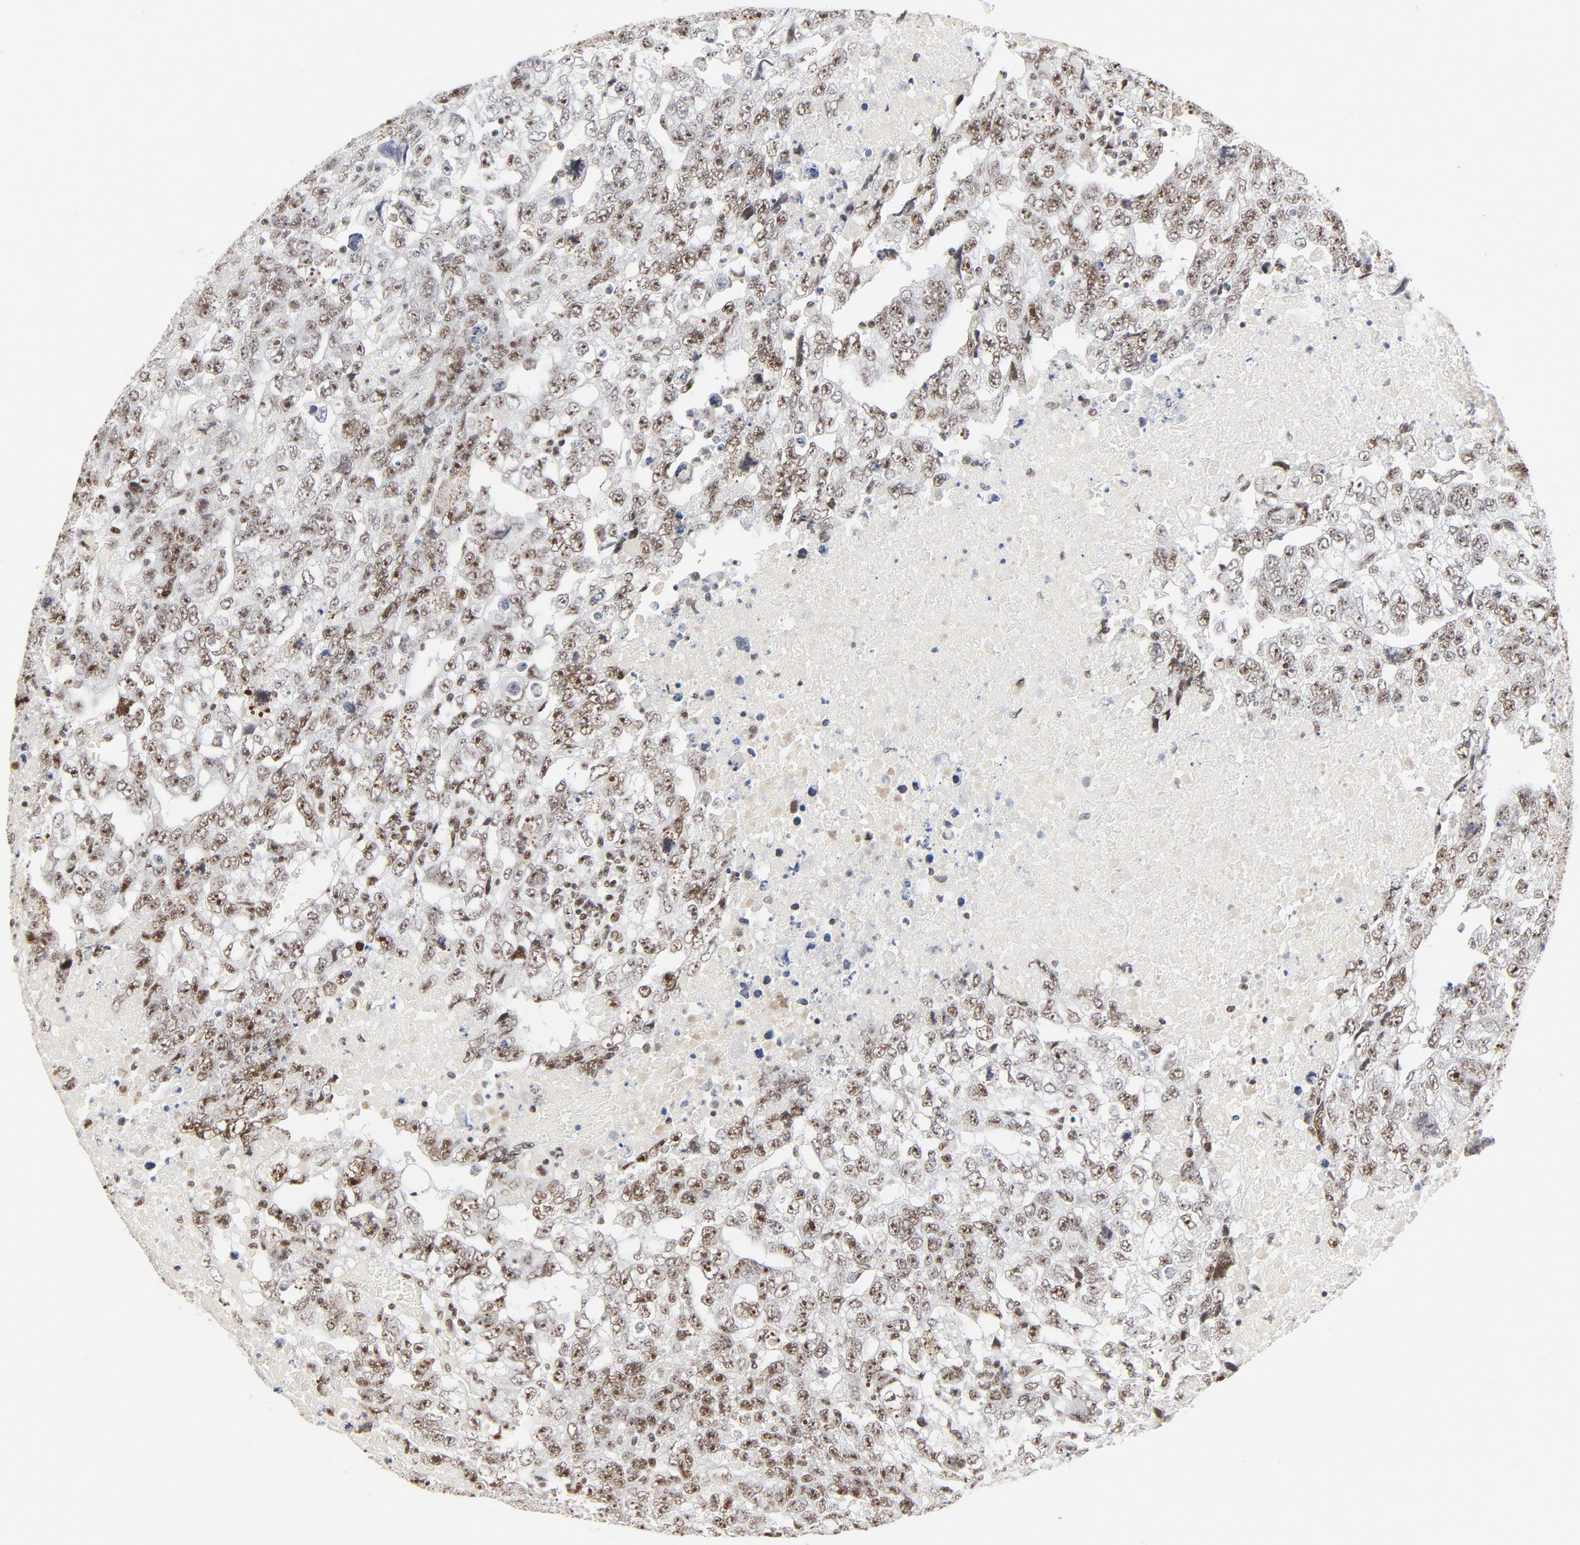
{"staining": {"intensity": "moderate", "quantity": ">75%", "location": "nuclear"}, "tissue": "testis cancer", "cell_type": "Tumor cells", "image_type": "cancer", "snomed": [{"axis": "morphology", "description": "Carcinoma, Embryonal, NOS"}, {"axis": "topography", "description": "Testis"}], "caption": "Testis cancer stained with a protein marker shows moderate staining in tumor cells.", "gene": "GTF2H1", "patient": {"sex": "male", "age": 36}}